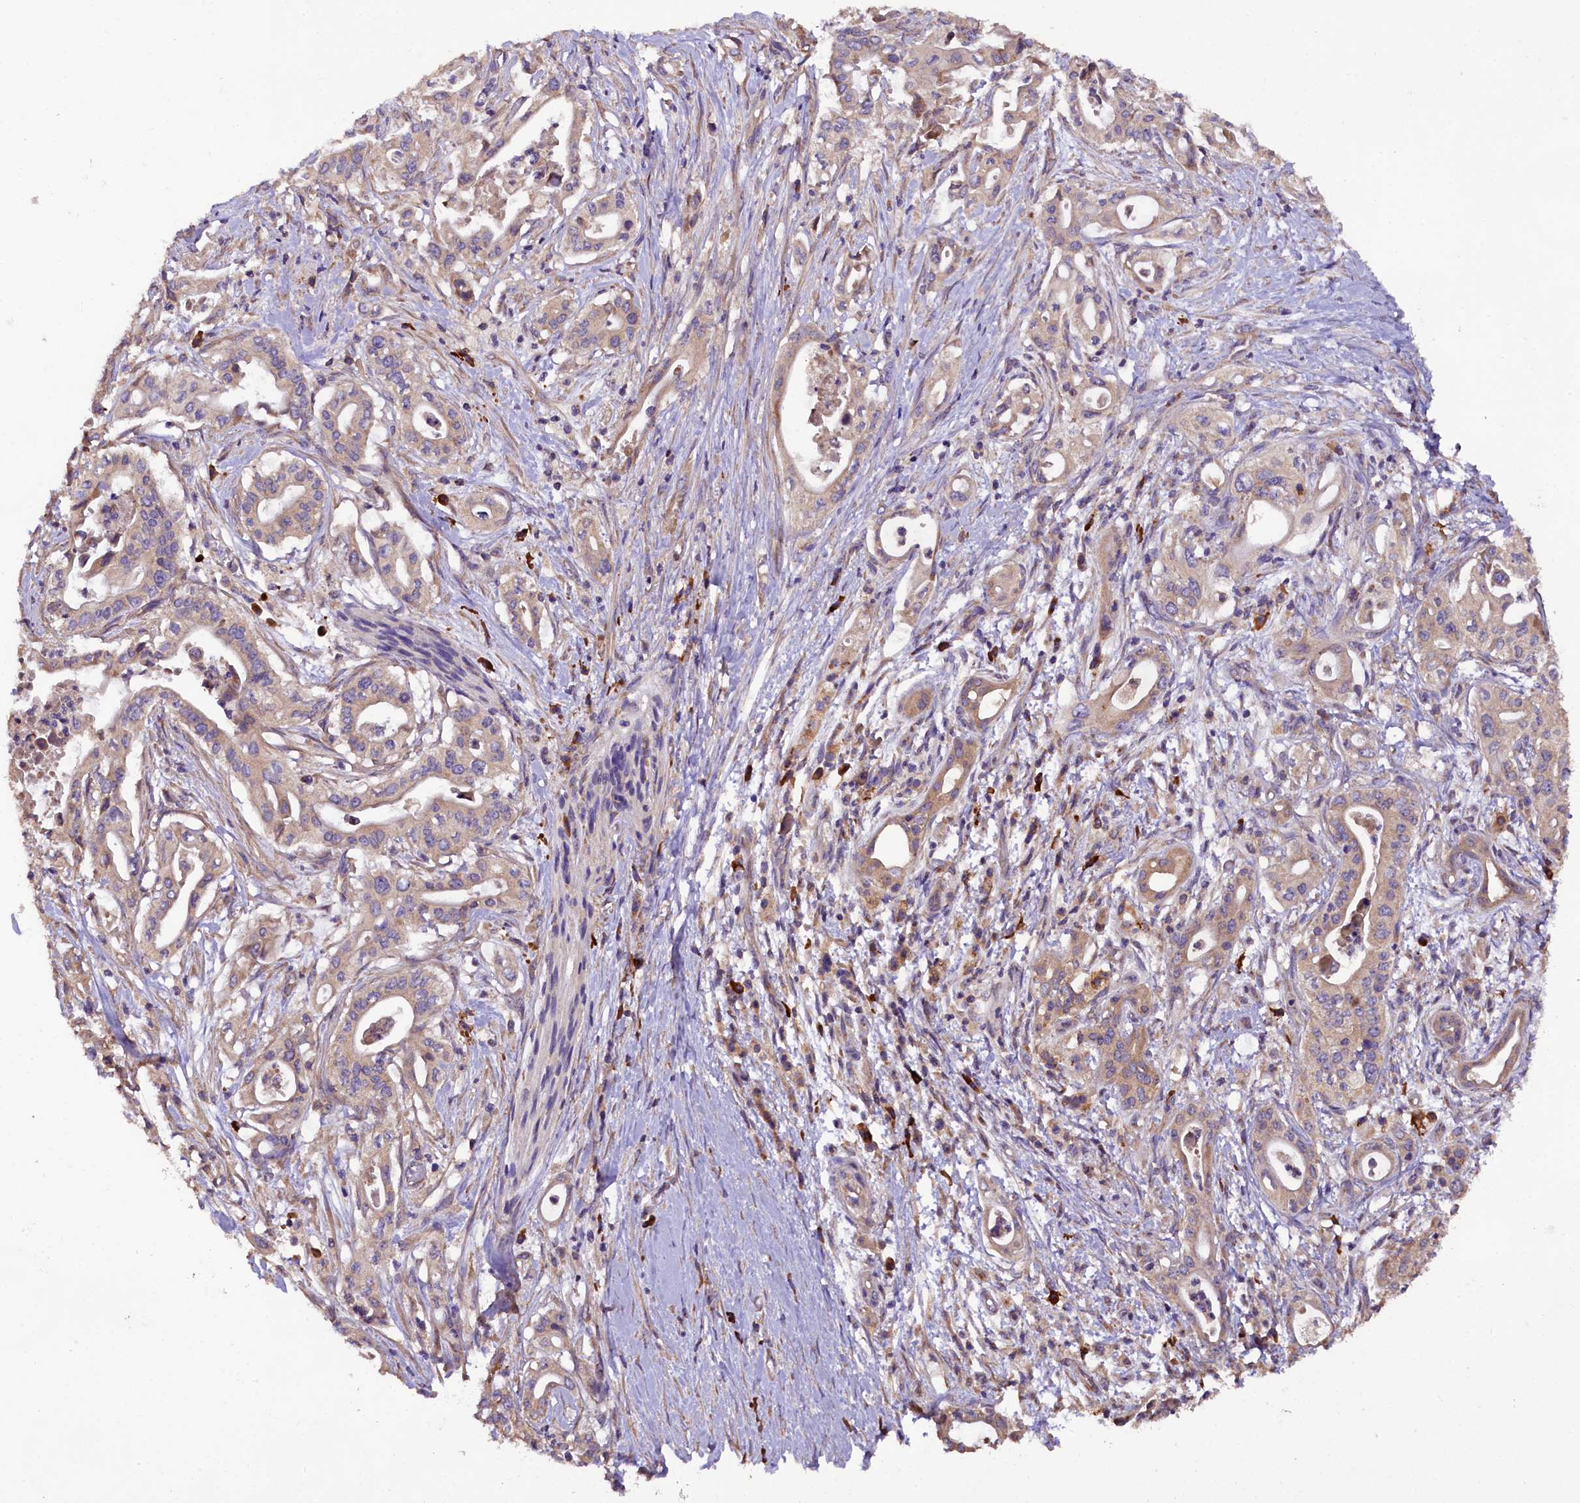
{"staining": {"intensity": "weak", "quantity": ">75%", "location": "cytoplasmic/membranous"}, "tissue": "pancreatic cancer", "cell_type": "Tumor cells", "image_type": "cancer", "snomed": [{"axis": "morphology", "description": "Adenocarcinoma, NOS"}, {"axis": "topography", "description": "Pancreas"}], "caption": "Immunohistochemical staining of adenocarcinoma (pancreatic) demonstrates low levels of weak cytoplasmic/membranous protein positivity in about >75% of tumor cells. The staining was performed using DAB to visualize the protein expression in brown, while the nuclei were stained in blue with hematoxylin (Magnification: 20x).", "gene": "ENKD1", "patient": {"sex": "female", "age": 77}}